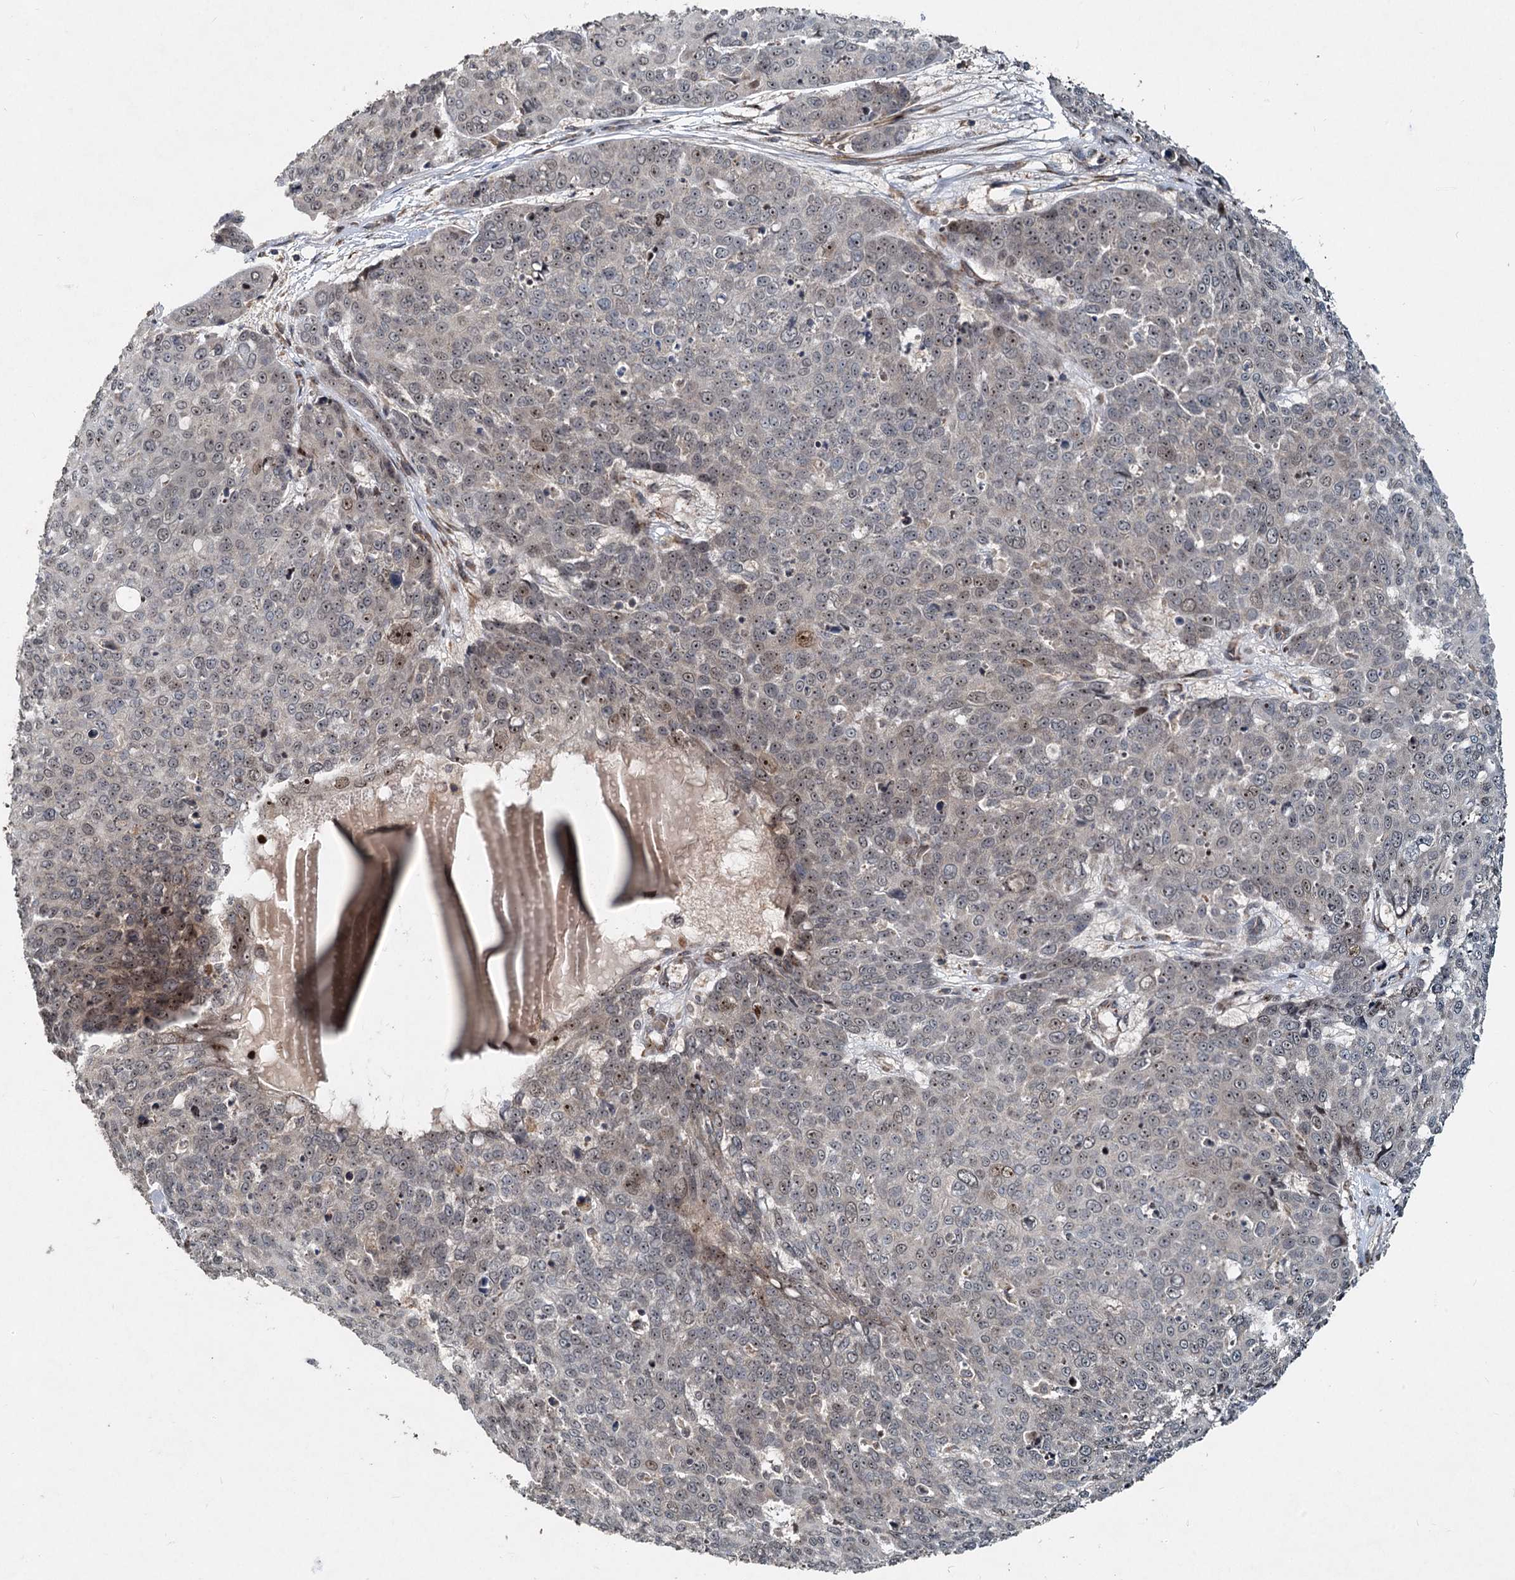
{"staining": {"intensity": "moderate", "quantity": "<25%", "location": "nuclear"}, "tissue": "skin cancer", "cell_type": "Tumor cells", "image_type": "cancer", "snomed": [{"axis": "morphology", "description": "Squamous cell carcinoma, NOS"}, {"axis": "topography", "description": "Skin"}], "caption": "Tumor cells reveal low levels of moderate nuclear positivity in about <25% of cells in skin cancer (squamous cell carcinoma). The staining was performed using DAB (3,3'-diaminobenzidine), with brown indicating positive protein expression. Nuclei are stained blue with hematoxylin.", "gene": "CEP68", "patient": {"sex": "male", "age": 71}}